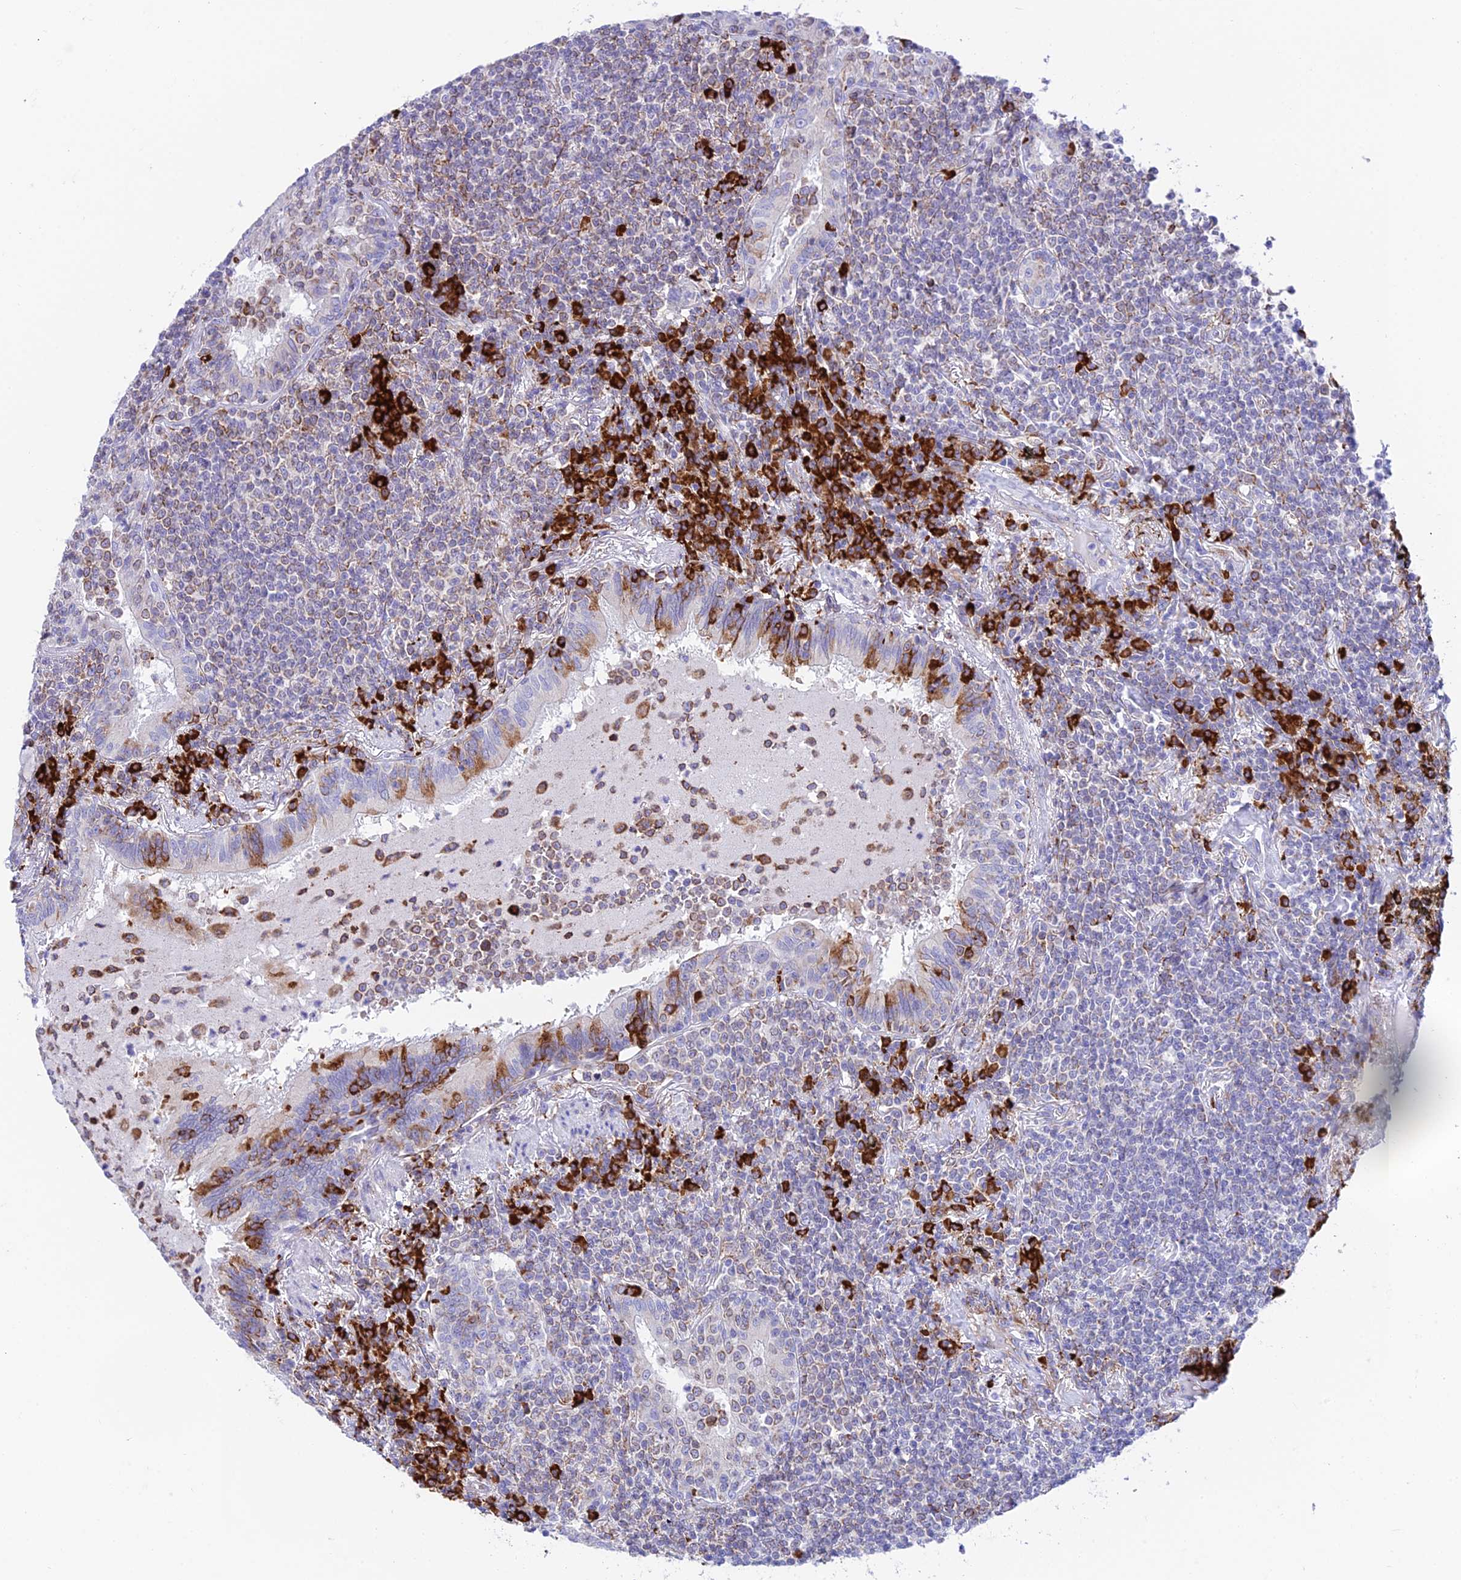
{"staining": {"intensity": "strong", "quantity": "<25%", "location": "cytoplasmic/membranous"}, "tissue": "lymphoma", "cell_type": "Tumor cells", "image_type": "cancer", "snomed": [{"axis": "morphology", "description": "Malignant lymphoma, non-Hodgkin's type, Low grade"}, {"axis": "topography", "description": "Lung"}], "caption": "Approximately <25% of tumor cells in human lymphoma exhibit strong cytoplasmic/membranous protein expression as visualized by brown immunohistochemical staining.", "gene": "TUBGCP6", "patient": {"sex": "female", "age": 71}}